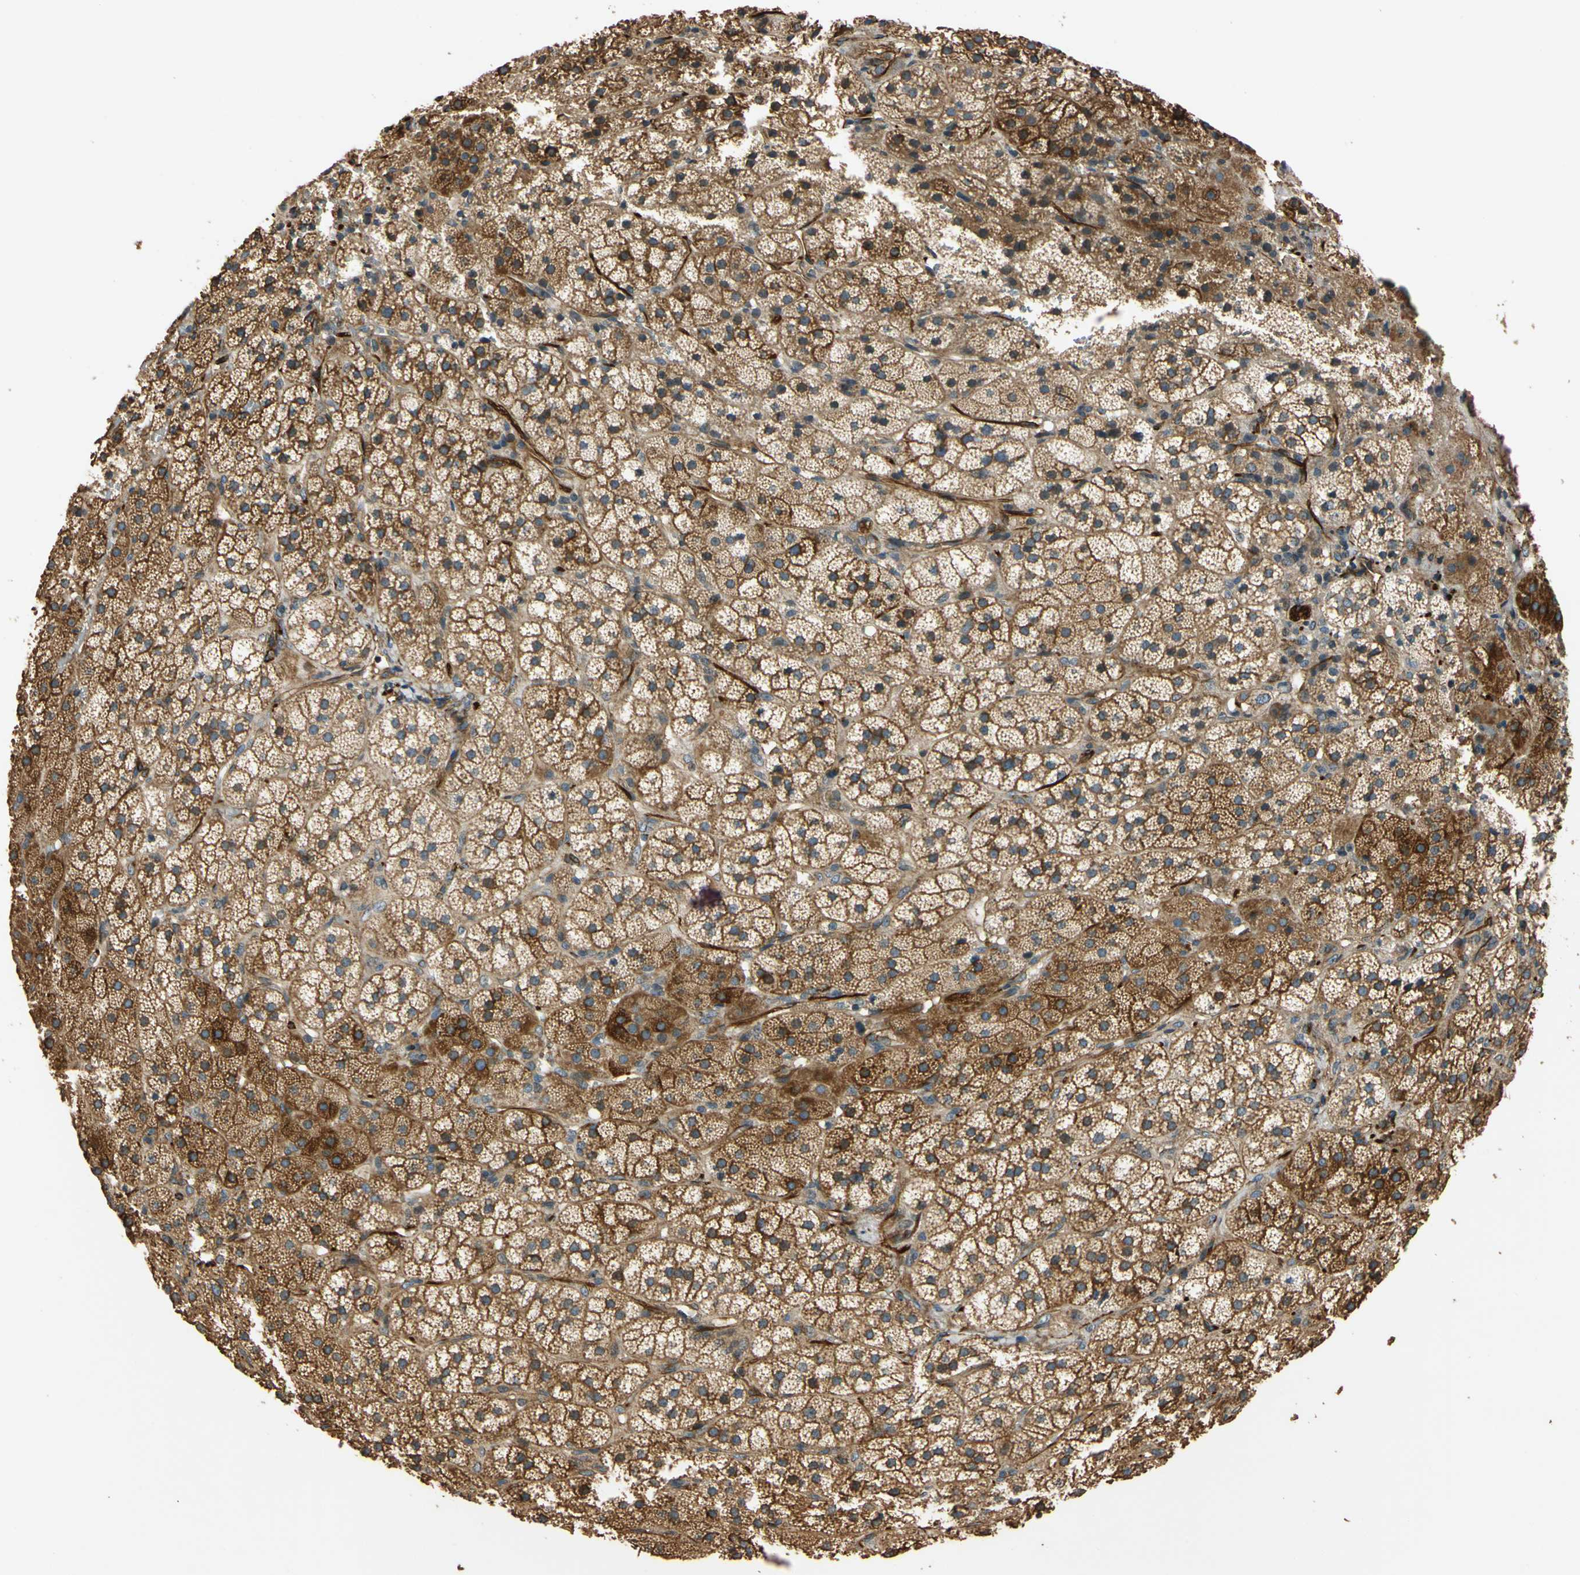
{"staining": {"intensity": "strong", "quantity": ">75%", "location": "cytoplasmic/membranous"}, "tissue": "adrenal gland", "cell_type": "Glandular cells", "image_type": "normal", "snomed": [{"axis": "morphology", "description": "Normal tissue, NOS"}, {"axis": "topography", "description": "Adrenal gland"}], "caption": "Immunohistochemistry photomicrograph of normal adrenal gland: adrenal gland stained using immunohistochemistry (IHC) exhibits high levels of strong protein expression localized specifically in the cytoplasmic/membranous of glandular cells, appearing as a cytoplasmic/membranous brown color.", "gene": "MGRN1", "patient": {"sex": "female", "age": 44}}